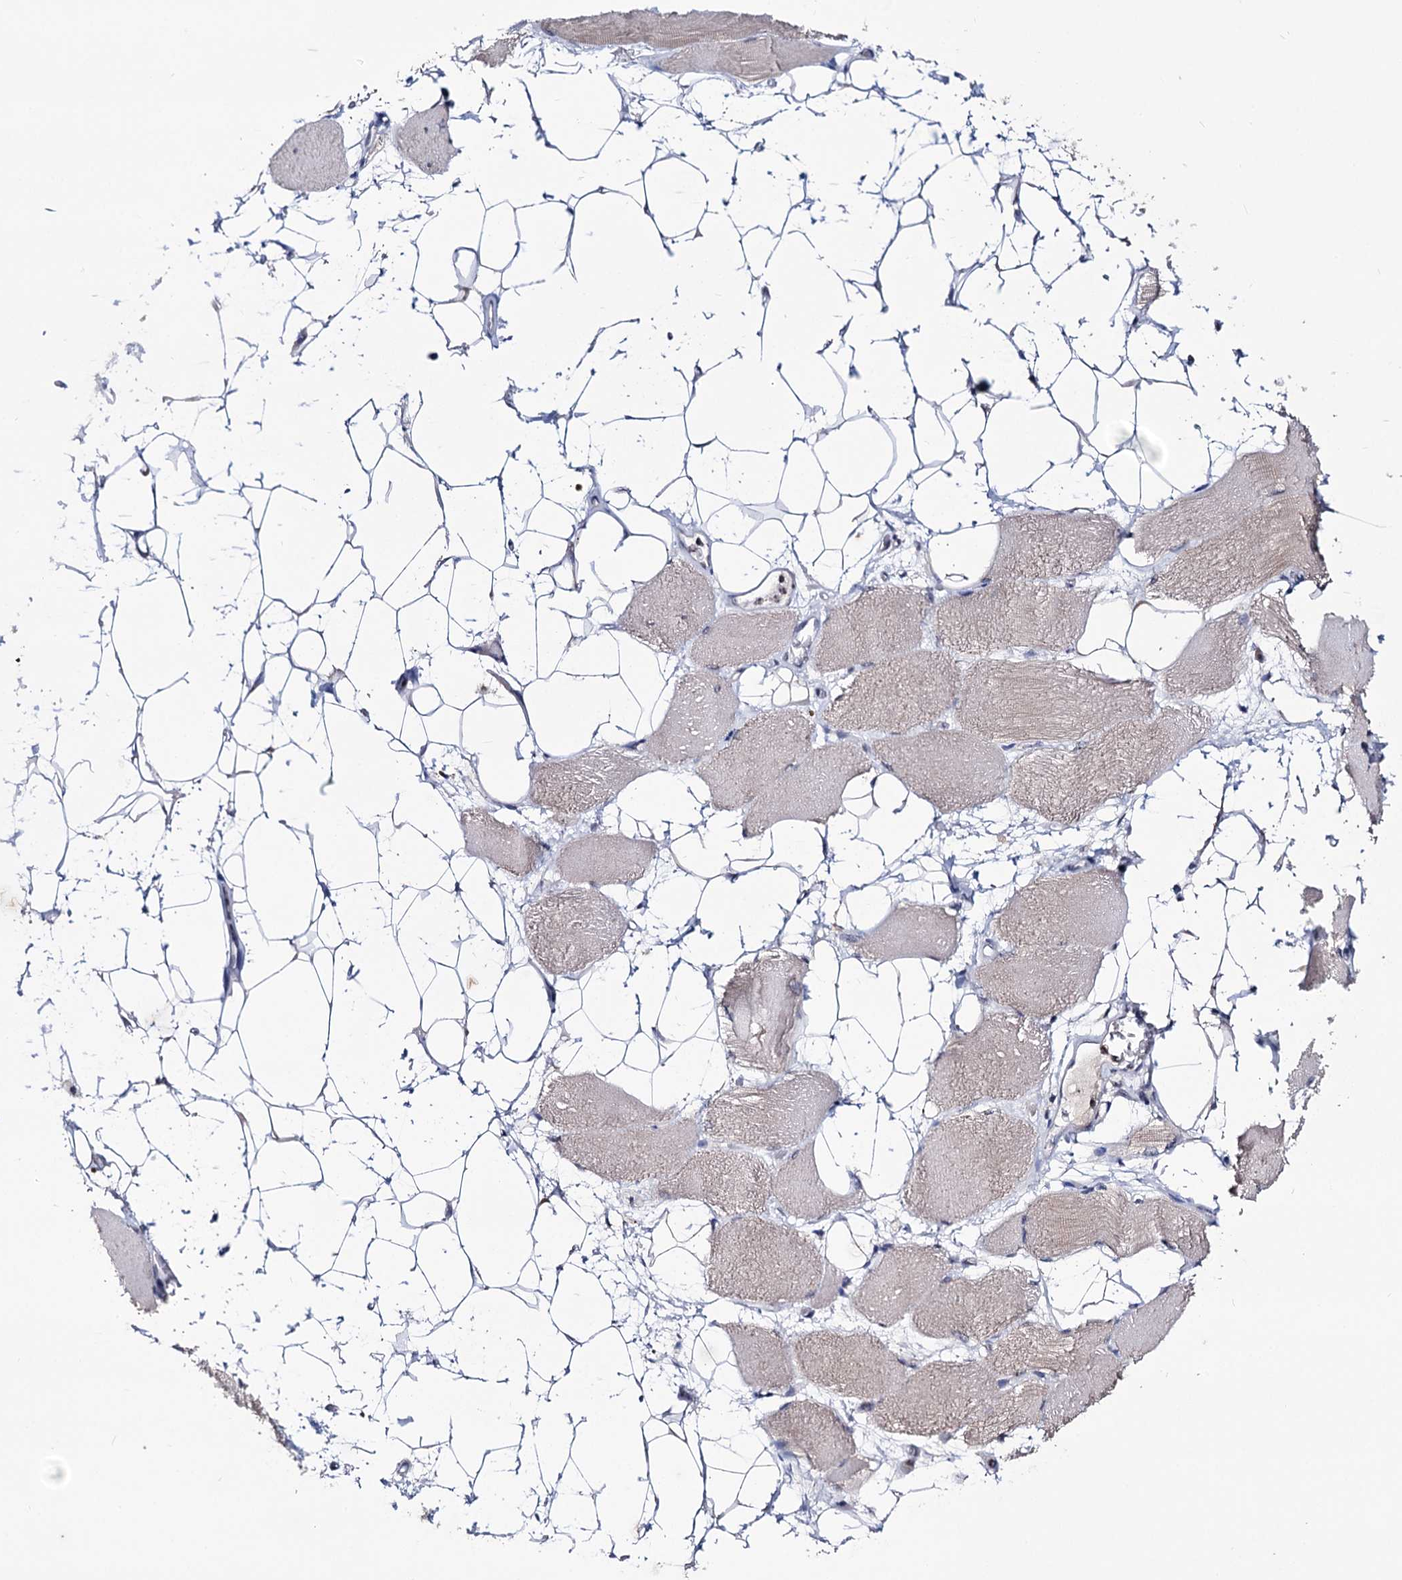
{"staining": {"intensity": "weak", "quantity": "<25%", "location": "cytoplasmic/membranous,nuclear"}, "tissue": "skeletal muscle", "cell_type": "Myocytes", "image_type": "normal", "snomed": [{"axis": "morphology", "description": "Normal tissue, NOS"}, {"axis": "topography", "description": "Skeletal muscle"}, {"axis": "topography", "description": "Parathyroid gland"}], "caption": "Histopathology image shows no significant protein staining in myocytes of benign skeletal muscle. (Immunohistochemistry, brightfield microscopy, high magnification).", "gene": "SMCHD1", "patient": {"sex": "female", "age": 37}}